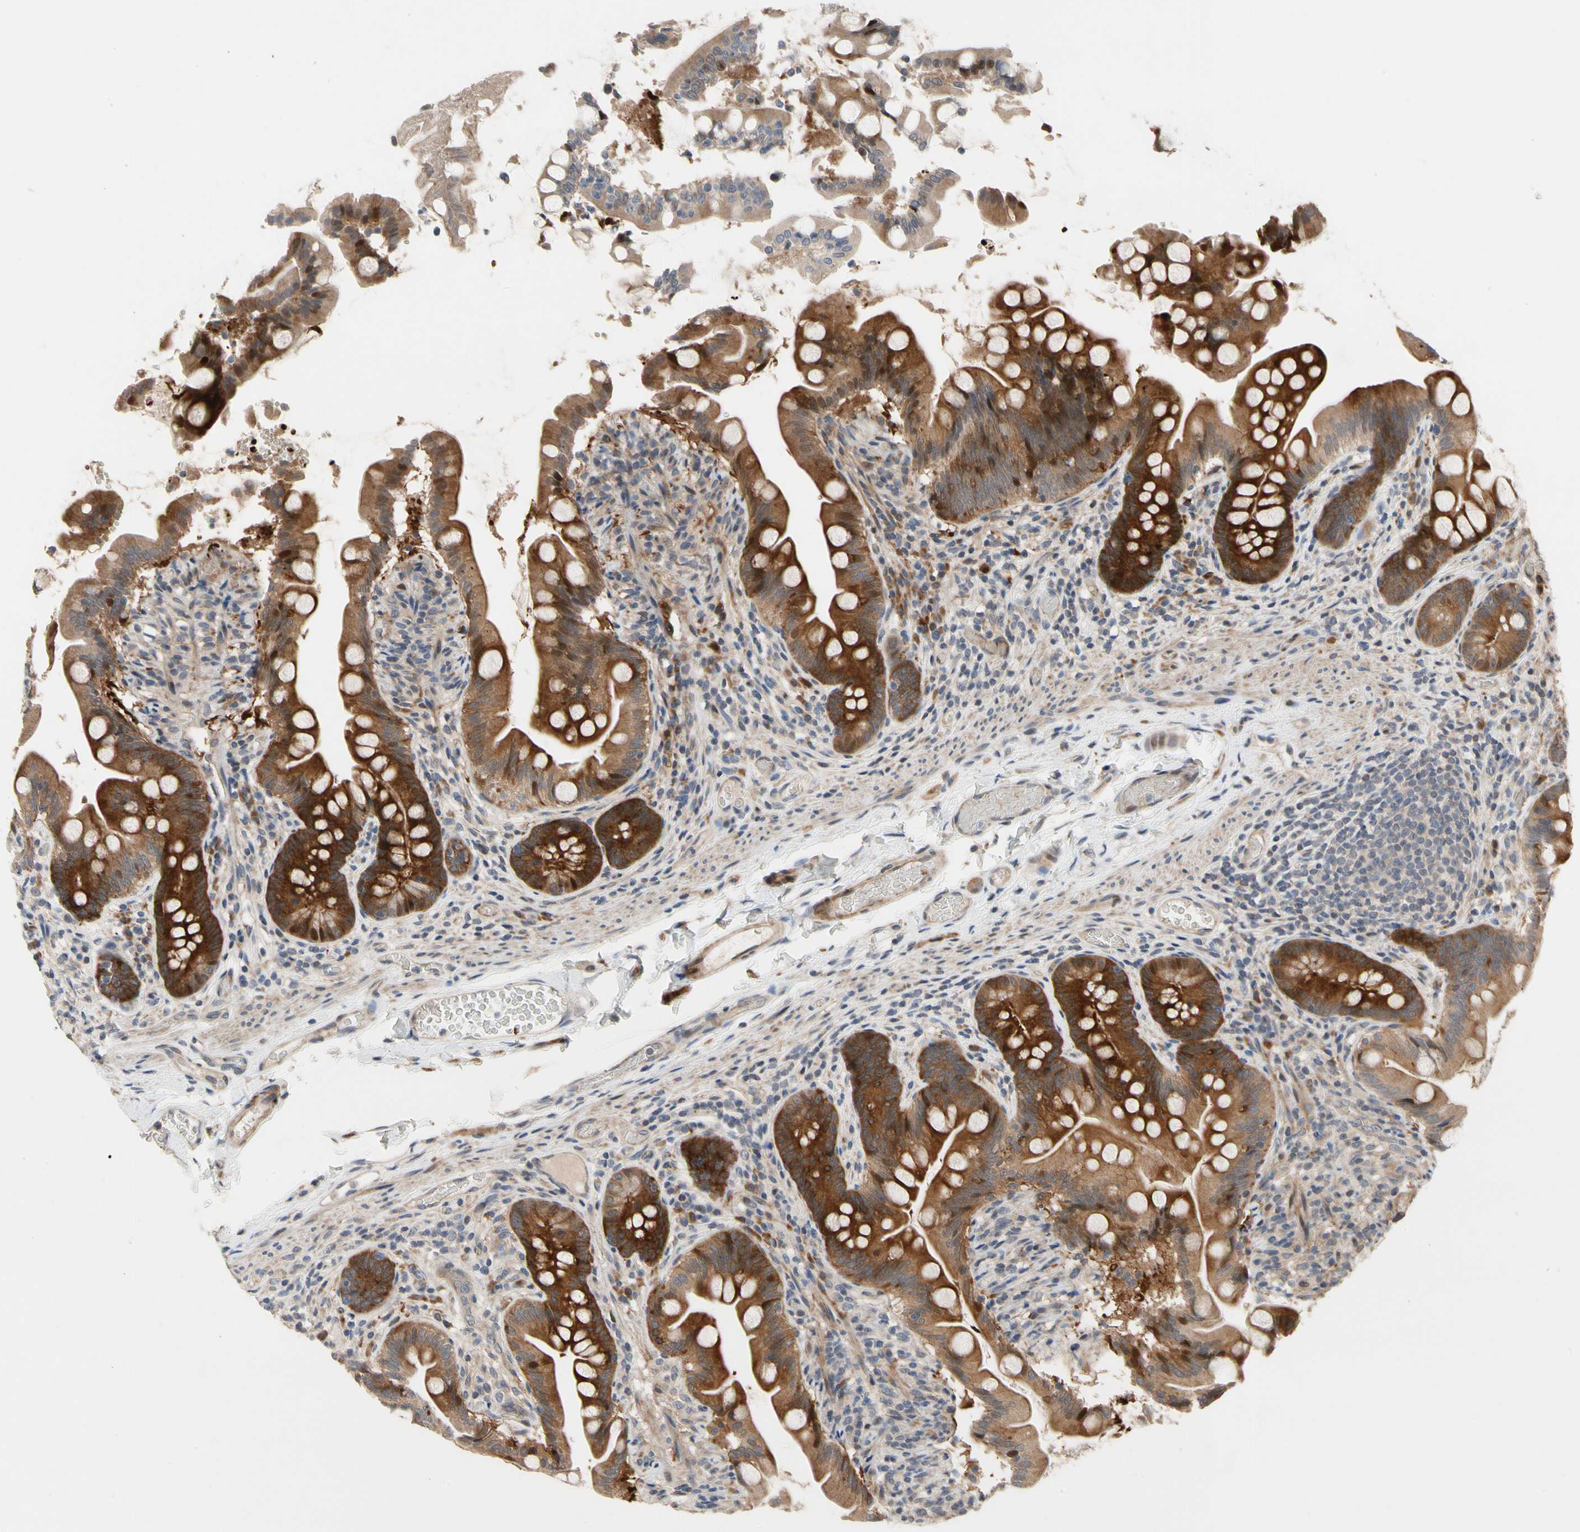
{"staining": {"intensity": "strong", "quantity": ">75%", "location": "cytoplasmic/membranous,nuclear"}, "tissue": "small intestine", "cell_type": "Glandular cells", "image_type": "normal", "snomed": [{"axis": "morphology", "description": "Normal tissue, NOS"}, {"axis": "topography", "description": "Small intestine"}], "caption": "Strong cytoplasmic/membranous,nuclear protein staining is seen in about >75% of glandular cells in small intestine. (Brightfield microscopy of DAB IHC at high magnification).", "gene": "HMGCR", "patient": {"sex": "female", "age": 56}}